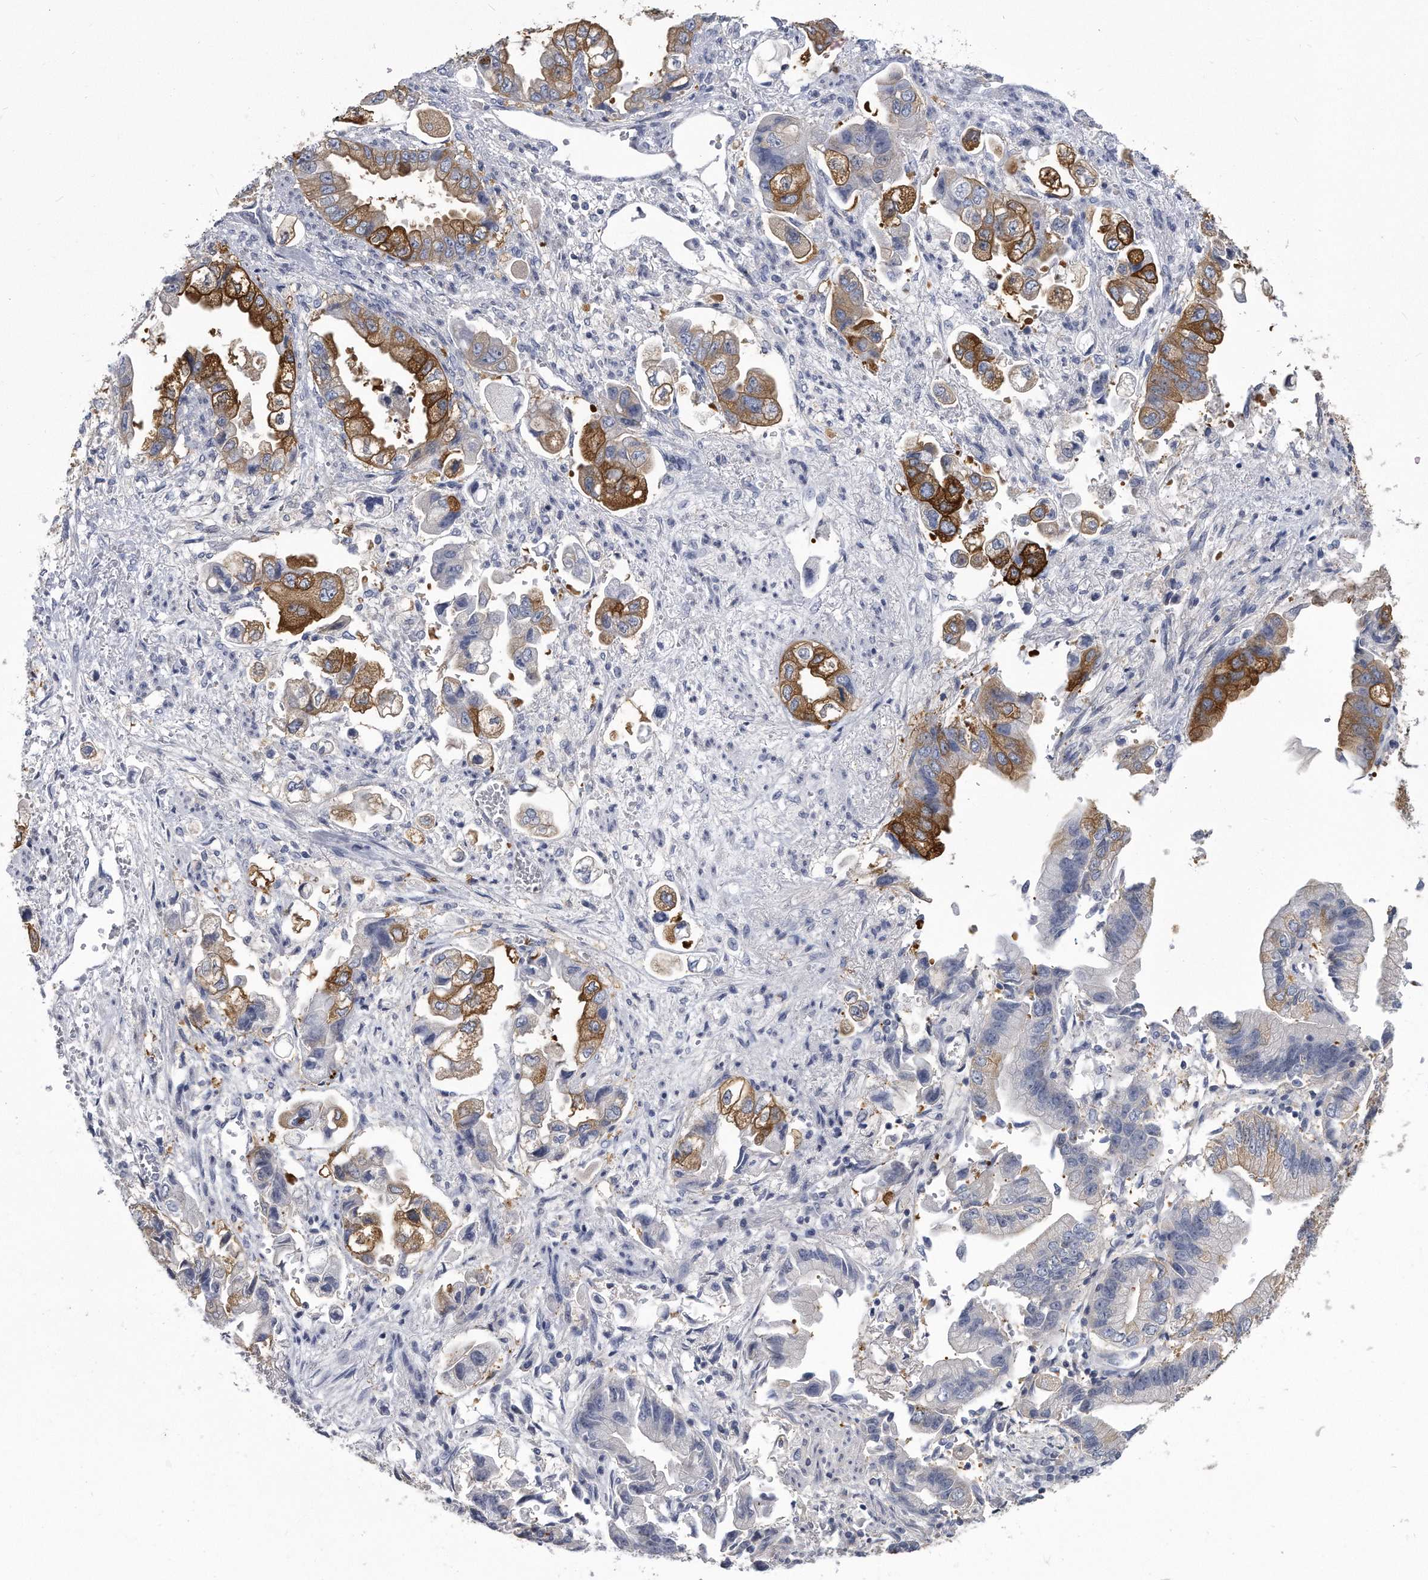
{"staining": {"intensity": "strong", "quantity": "<25%", "location": "cytoplasmic/membranous"}, "tissue": "stomach cancer", "cell_type": "Tumor cells", "image_type": "cancer", "snomed": [{"axis": "morphology", "description": "Adenocarcinoma, NOS"}, {"axis": "topography", "description": "Stomach"}], "caption": "The image displays staining of stomach adenocarcinoma, revealing strong cytoplasmic/membranous protein positivity (brown color) within tumor cells. The protein of interest is shown in brown color, while the nuclei are stained blue.", "gene": "PYGB", "patient": {"sex": "male", "age": 62}}